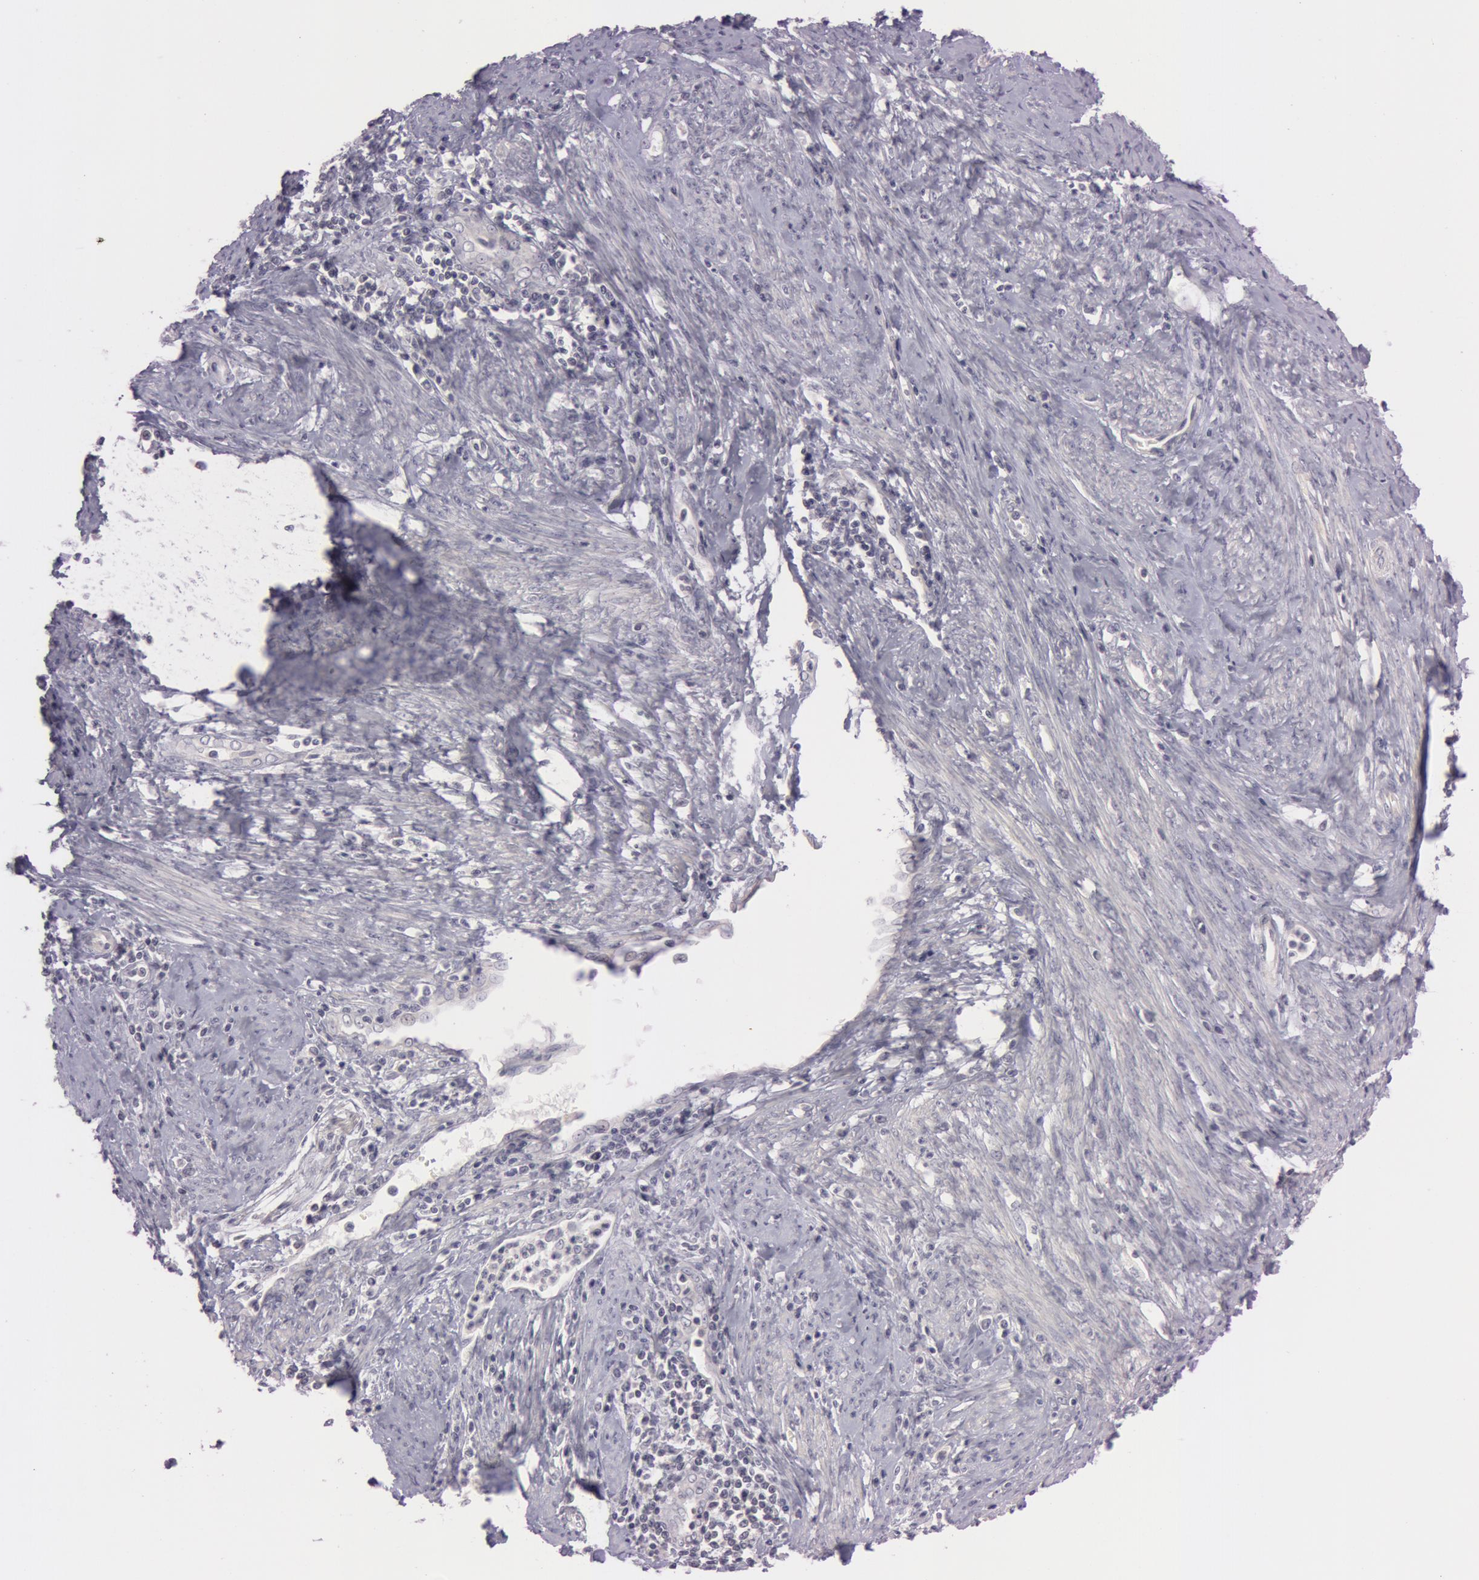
{"staining": {"intensity": "negative", "quantity": "none", "location": "none"}, "tissue": "cervical cancer", "cell_type": "Tumor cells", "image_type": "cancer", "snomed": [{"axis": "morphology", "description": "Normal tissue, NOS"}, {"axis": "morphology", "description": "Adenocarcinoma, NOS"}, {"axis": "topography", "description": "Cervix"}], "caption": "A micrograph of human adenocarcinoma (cervical) is negative for staining in tumor cells.", "gene": "RALGAPA1", "patient": {"sex": "female", "age": 34}}